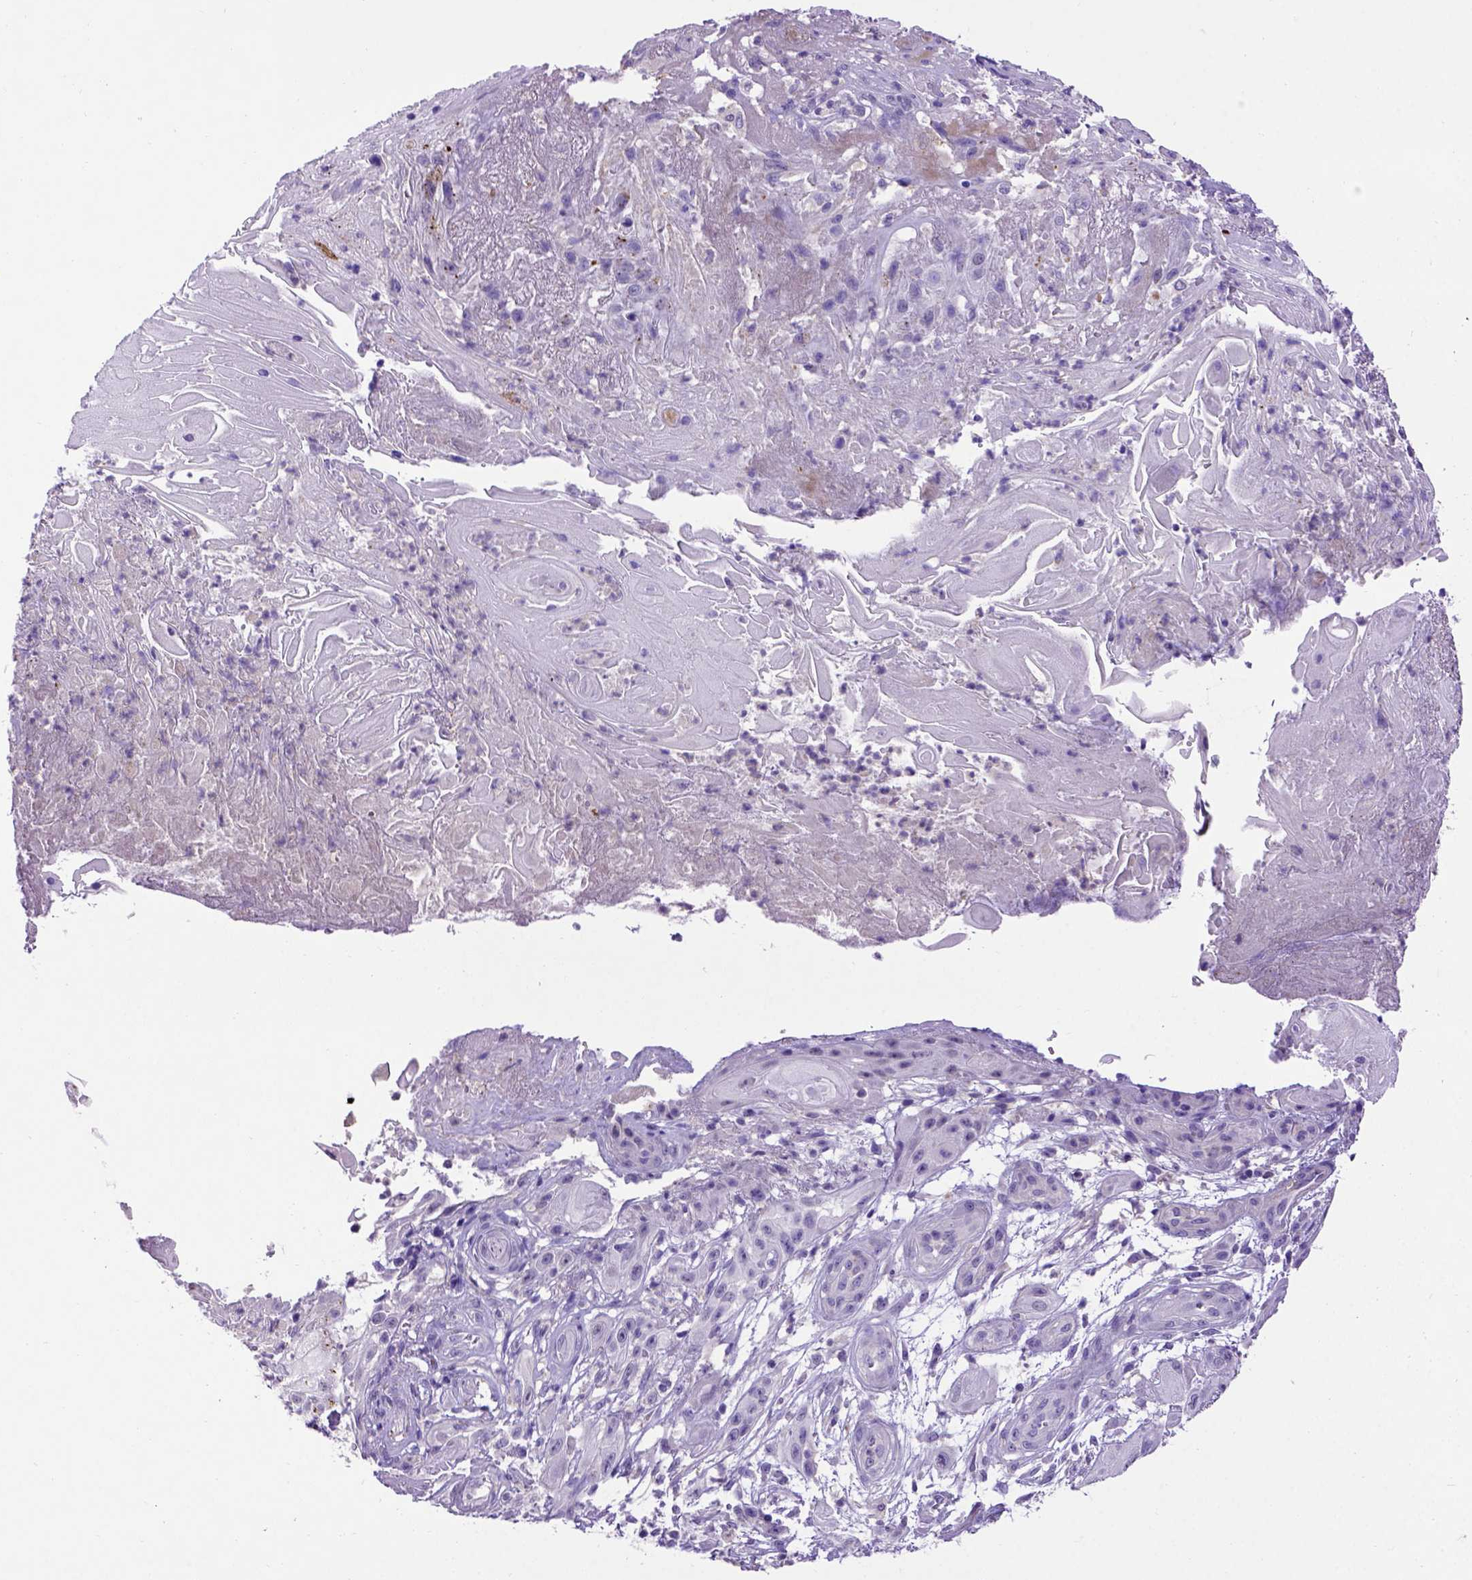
{"staining": {"intensity": "negative", "quantity": "none", "location": "none"}, "tissue": "skin cancer", "cell_type": "Tumor cells", "image_type": "cancer", "snomed": [{"axis": "morphology", "description": "Squamous cell carcinoma, NOS"}, {"axis": "topography", "description": "Skin"}], "caption": "Immunohistochemical staining of human skin cancer (squamous cell carcinoma) displays no significant staining in tumor cells.", "gene": "ADAM12", "patient": {"sex": "male", "age": 62}}